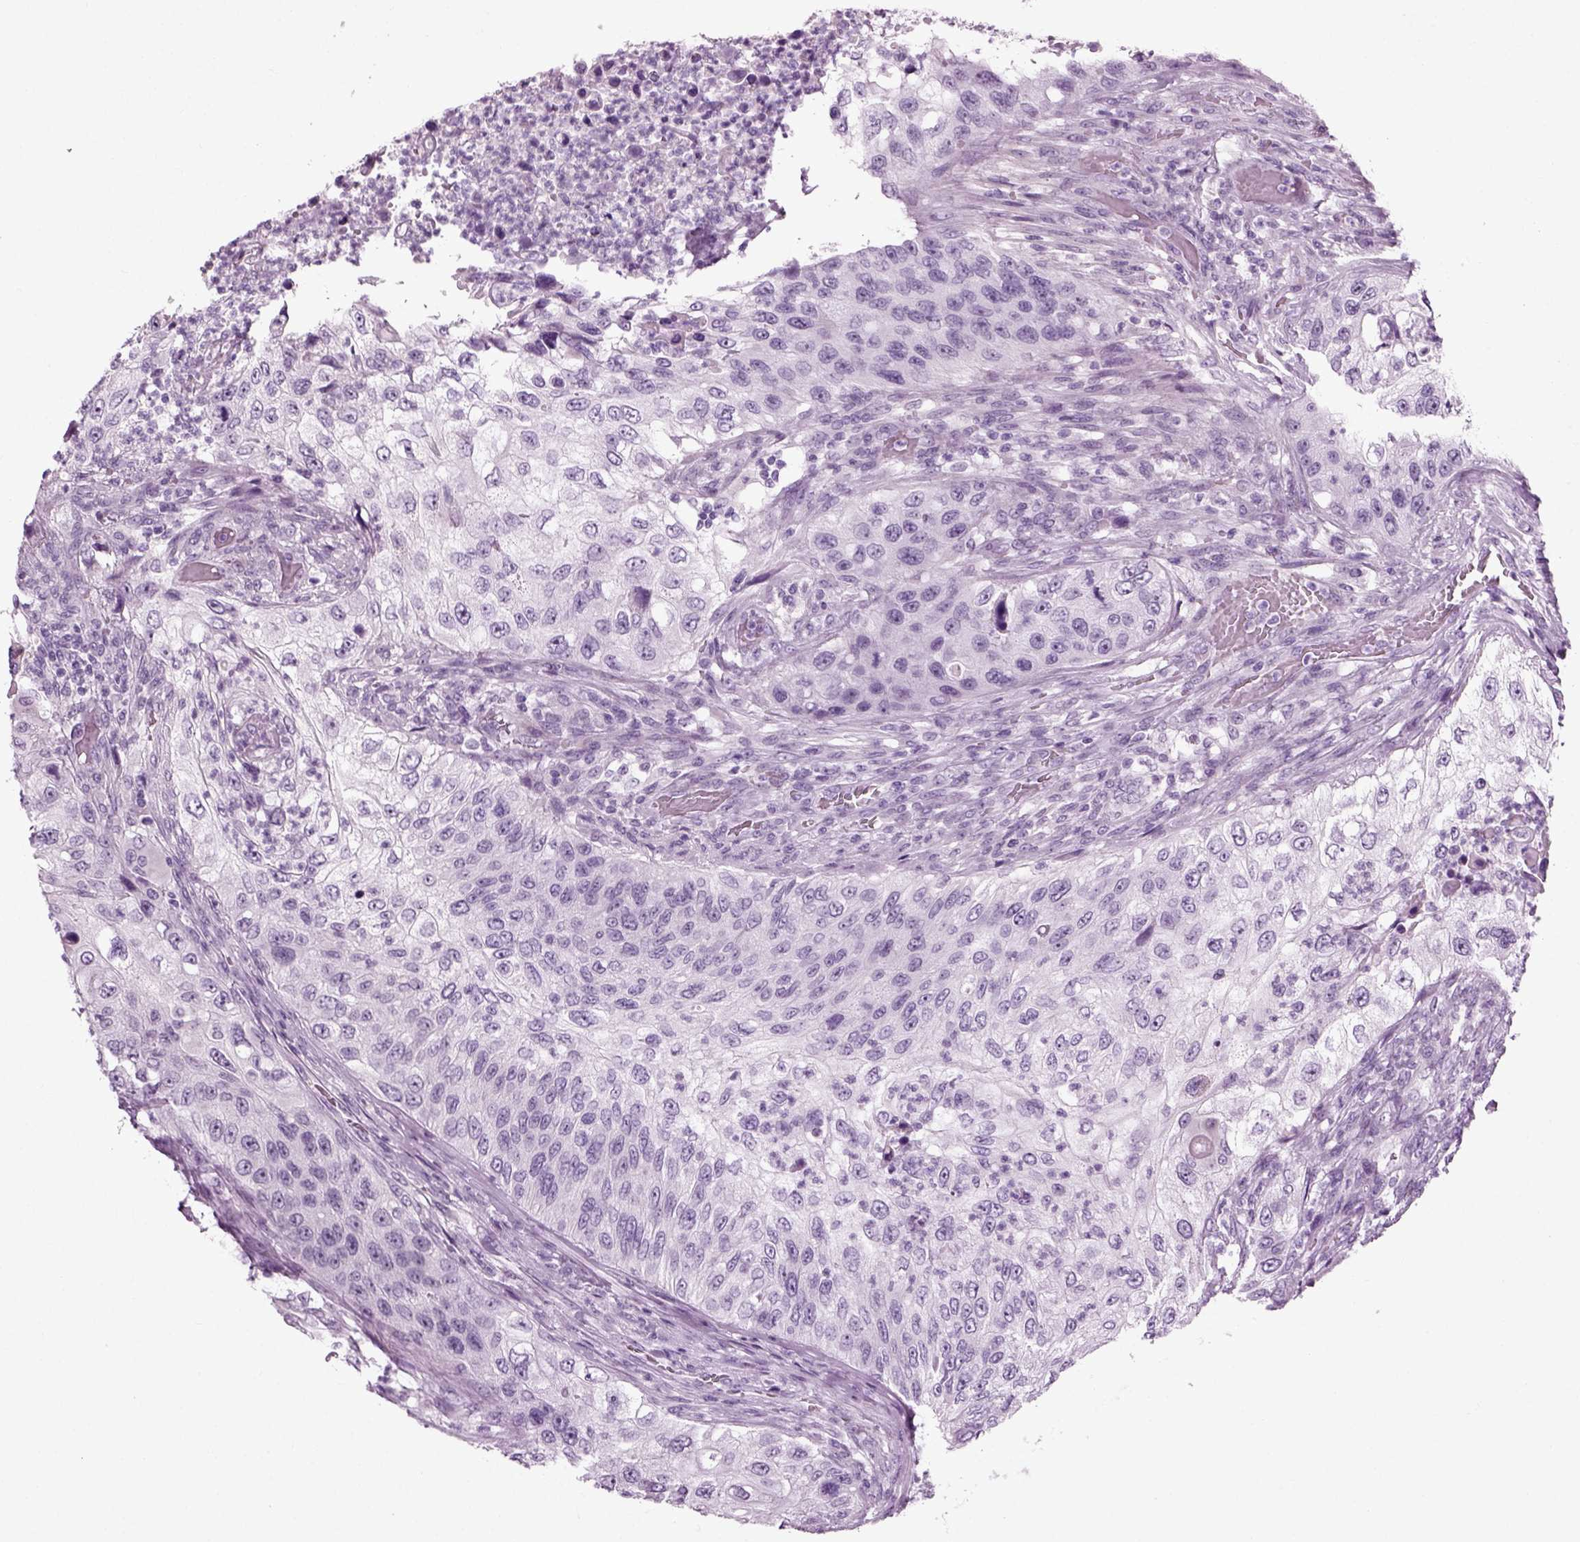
{"staining": {"intensity": "negative", "quantity": "none", "location": "none"}, "tissue": "urothelial cancer", "cell_type": "Tumor cells", "image_type": "cancer", "snomed": [{"axis": "morphology", "description": "Urothelial carcinoma, High grade"}, {"axis": "topography", "description": "Urinary bladder"}], "caption": "The photomicrograph reveals no significant positivity in tumor cells of urothelial cancer.", "gene": "PRLH", "patient": {"sex": "female", "age": 60}}